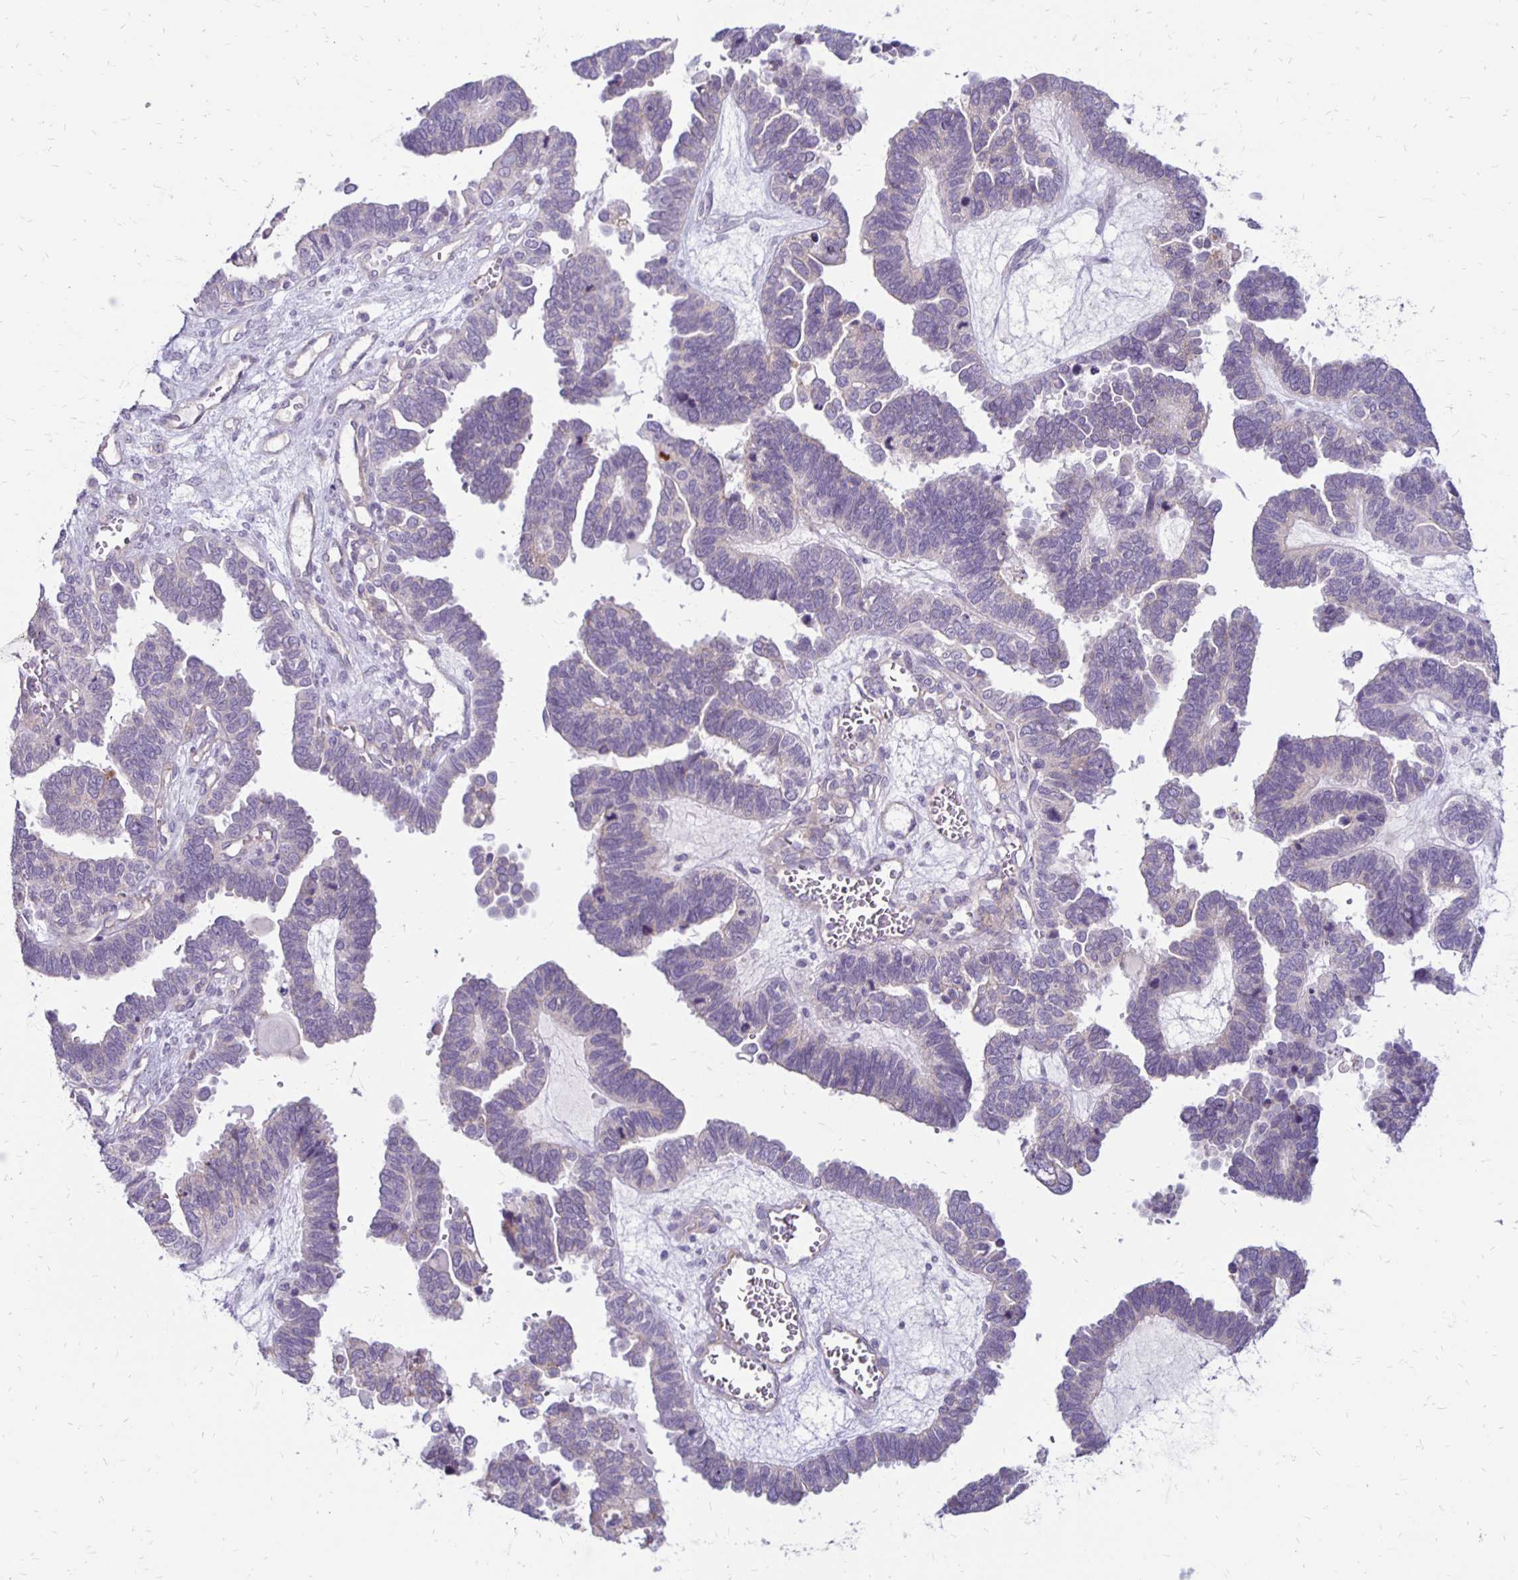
{"staining": {"intensity": "negative", "quantity": "none", "location": "none"}, "tissue": "ovarian cancer", "cell_type": "Tumor cells", "image_type": "cancer", "snomed": [{"axis": "morphology", "description": "Cystadenocarcinoma, serous, NOS"}, {"axis": "topography", "description": "Ovary"}], "caption": "The micrograph displays no significant expression in tumor cells of serous cystadenocarcinoma (ovarian).", "gene": "KATNBL1", "patient": {"sex": "female", "age": 51}}